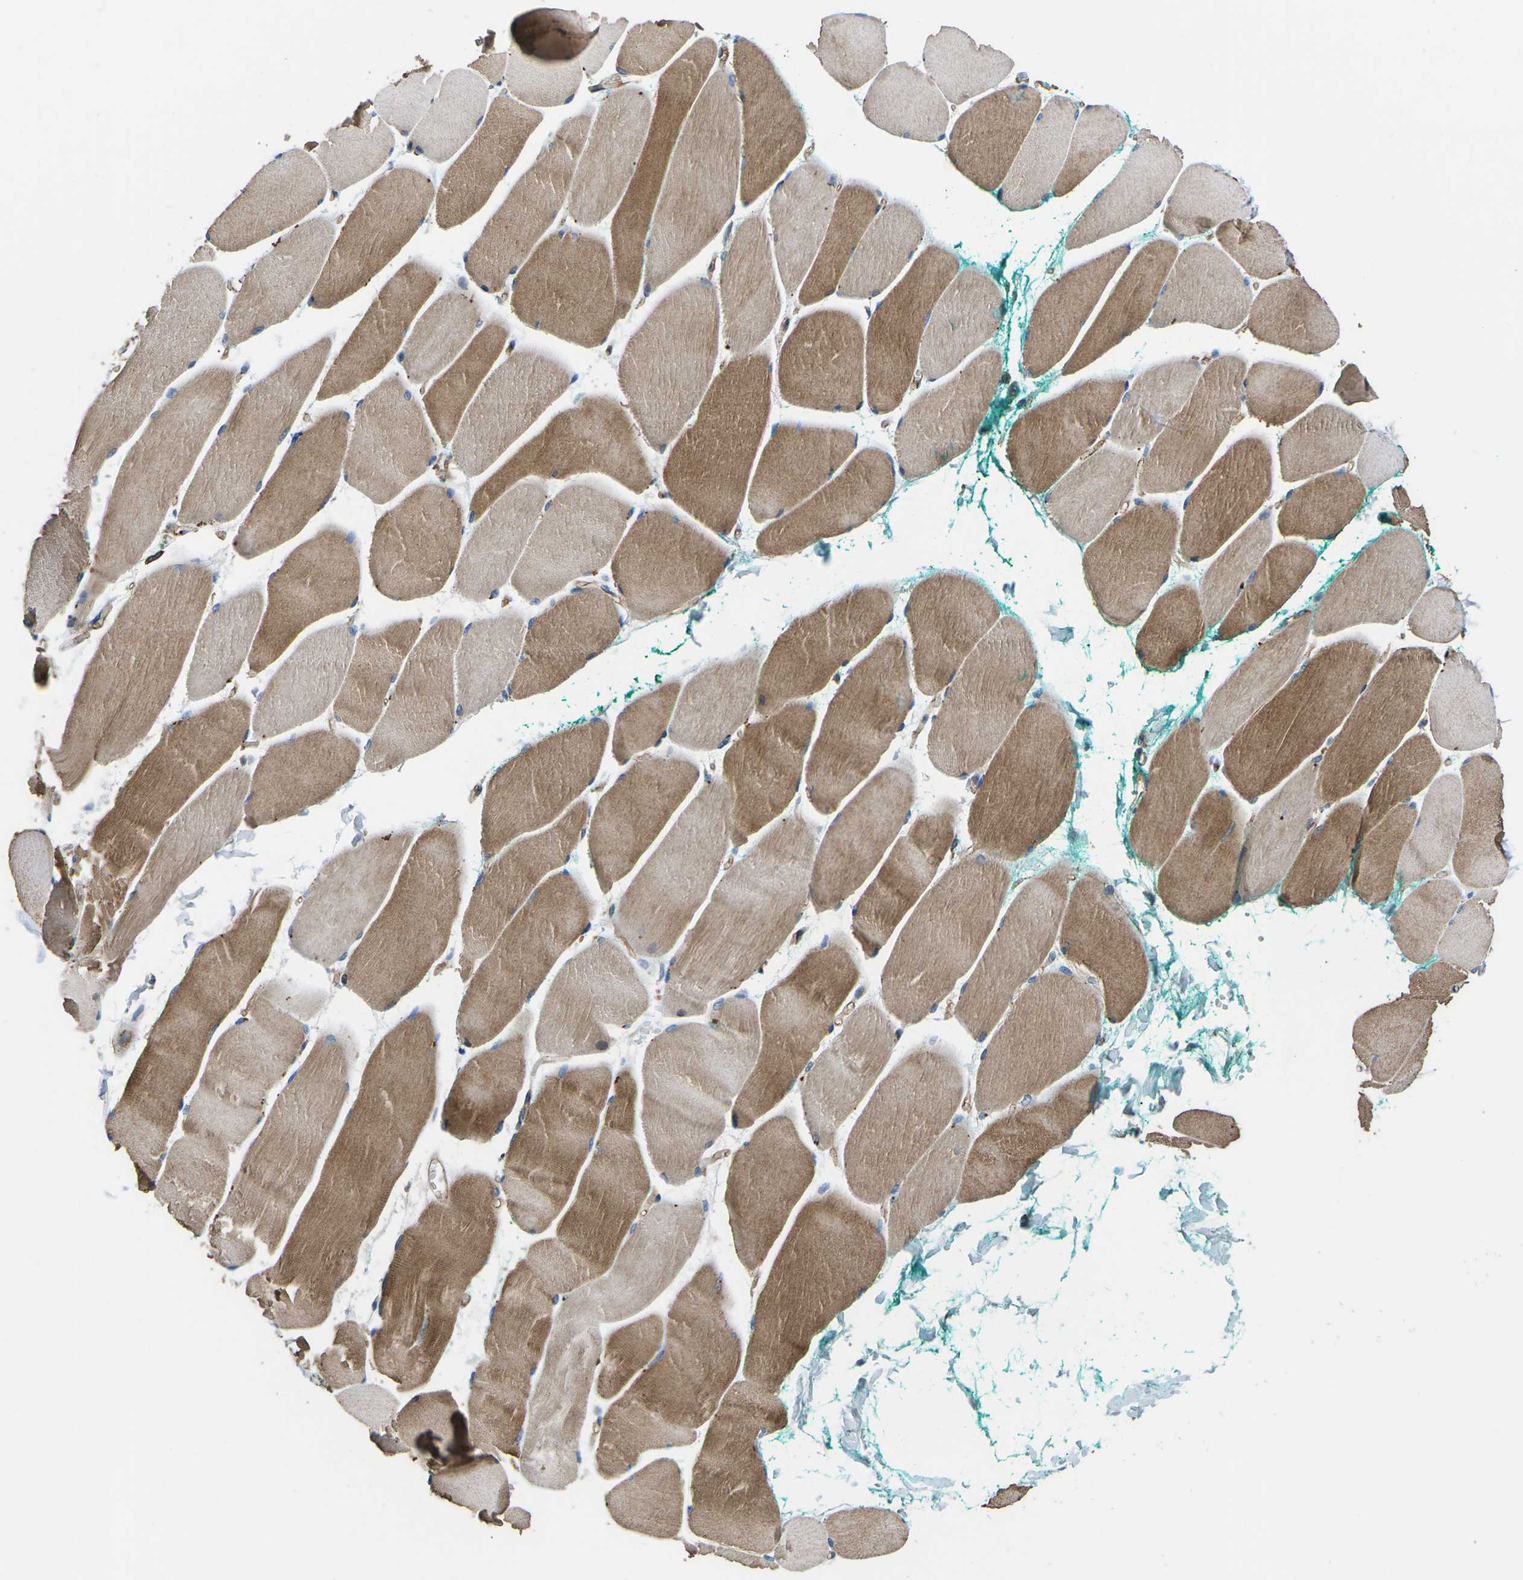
{"staining": {"intensity": "moderate", "quantity": ">75%", "location": "cytoplasmic/membranous"}, "tissue": "skeletal muscle", "cell_type": "Myocytes", "image_type": "normal", "snomed": [{"axis": "morphology", "description": "Normal tissue, NOS"}, {"axis": "morphology", "description": "Squamous cell carcinoma, NOS"}, {"axis": "topography", "description": "Skeletal muscle"}], "caption": "The immunohistochemical stain highlights moderate cytoplasmic/membranous expression in myocytes of unremarkable skeletal muscle.", "gene": "KCNJ15", "patient": {"sex": "male", "age": 51}}